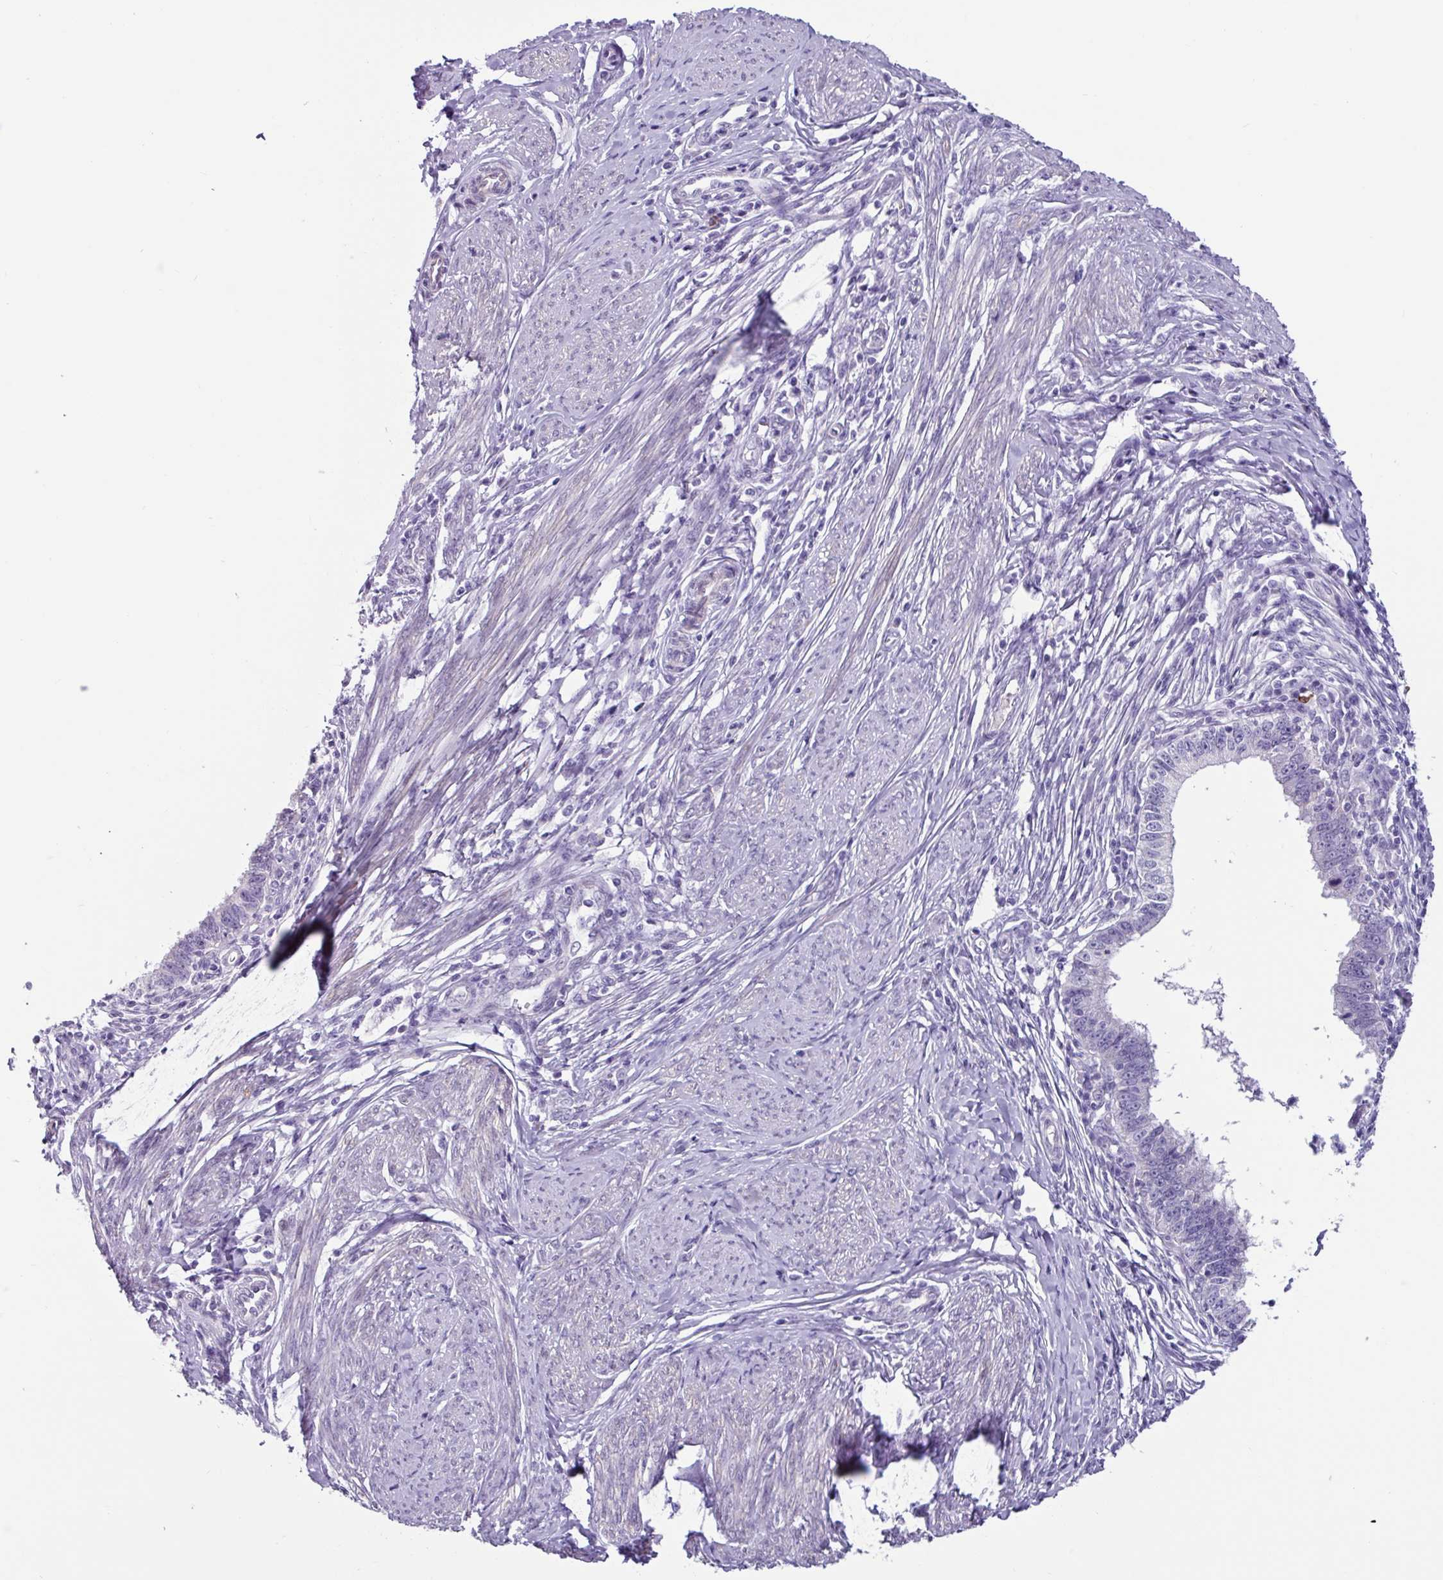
{"staining": {"intensity": "negative", "quantity": "none", "location": "none"}, "tissue": "cervical cancer", "cell_type": "Tumor cells", "image_type": "cancer", "snomed": [{"axis": "morphology", "description": "Adenocarcinoma, NOS"}, {"axis": "topography", "description": "Cervix"}], "caption": "DAB immunohistochemical staining of human cervical cancer demonstrates no significant staining in tumor cells. (DAB IHC with hematoxylin counter stain).", "gene": "OTX1", "patient": {"sex": "female", "age": 36}}